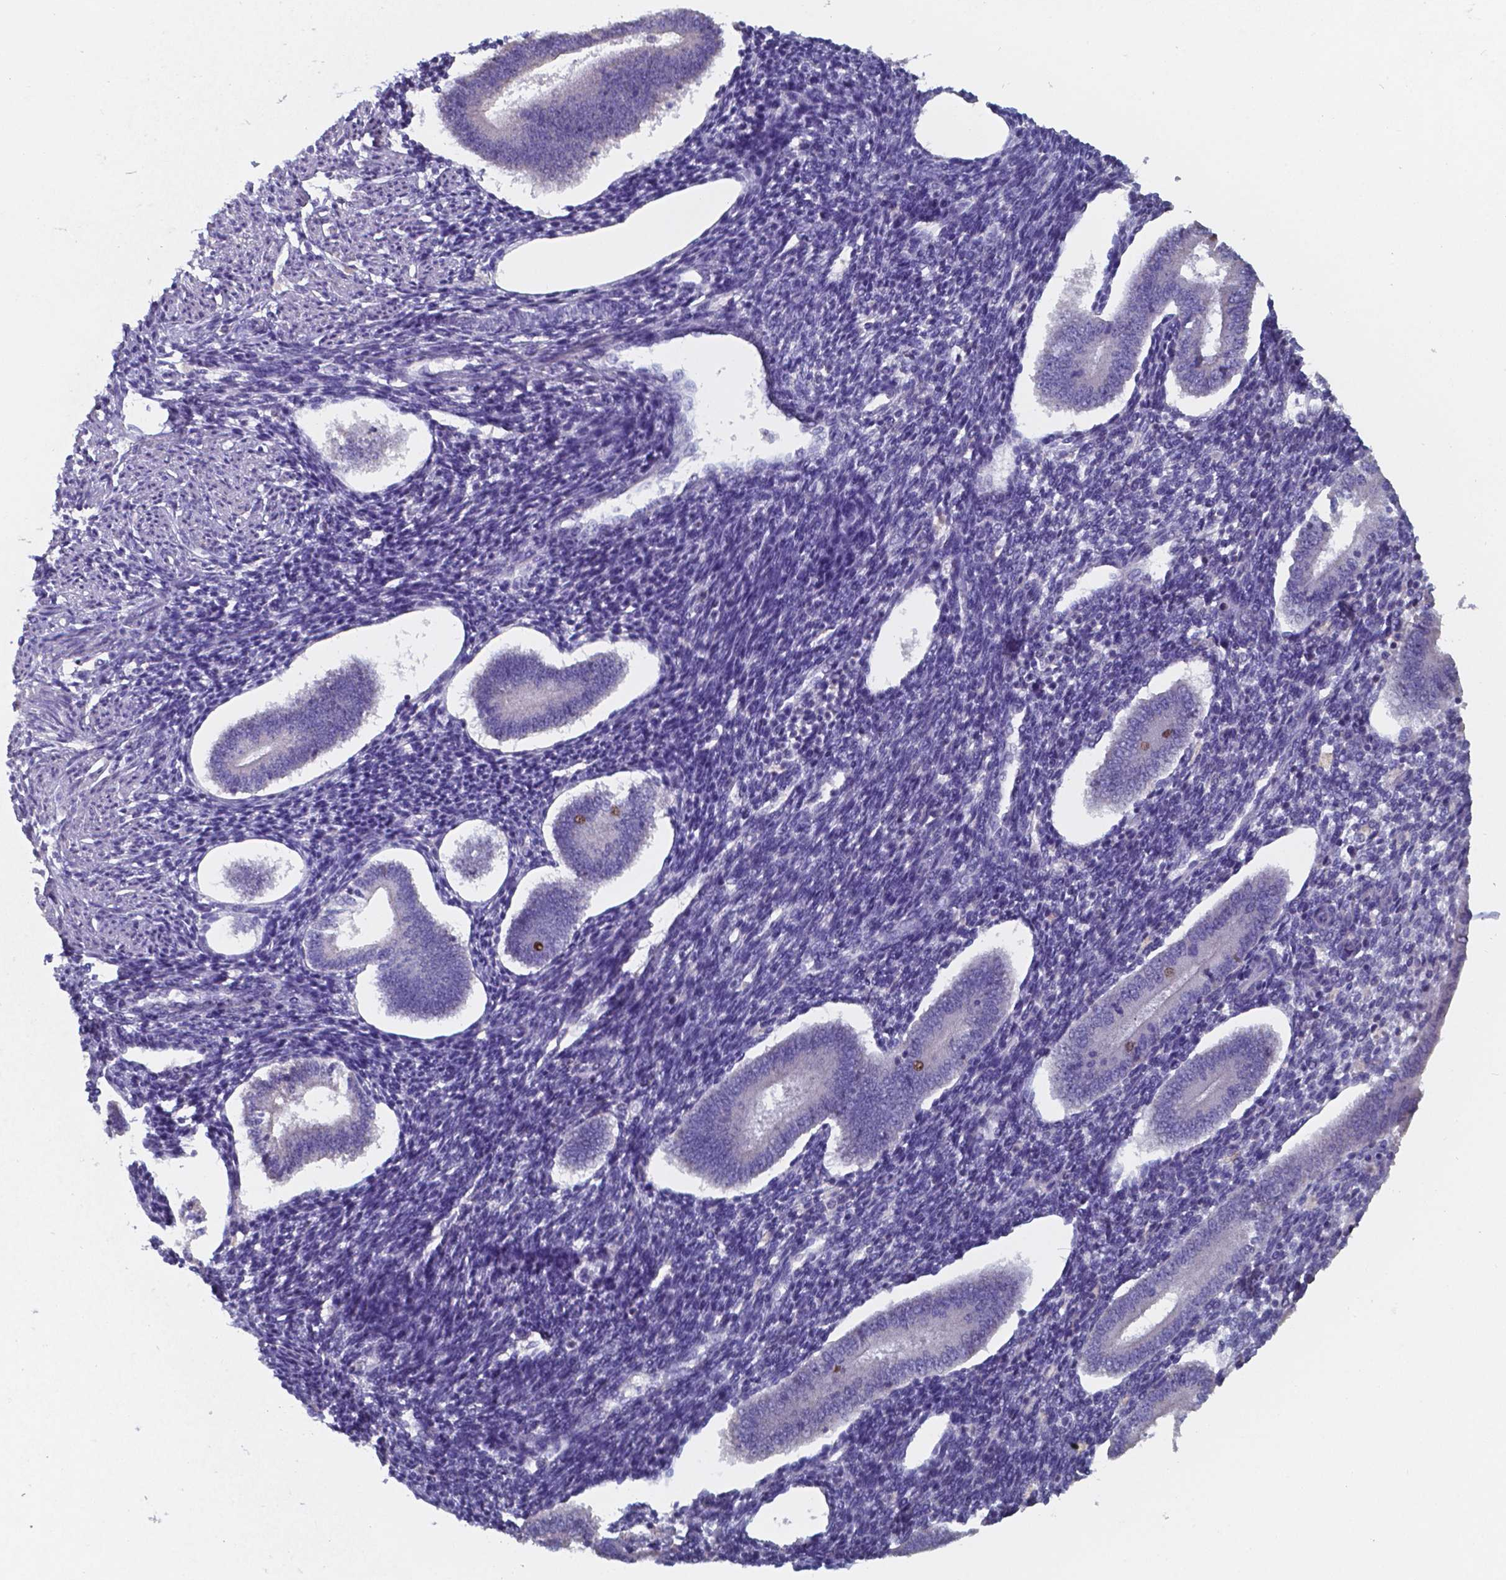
{"staining": {"intensity": "negative", "quantity": "none", "location": "none"}, "tissue": "endometrium", "cell_type": "Cells in endometrial stroma", "image_type": "normal", "snomed": [{"axis": "morphology", "description": "Normal tissue, NOS"}, {"axis": "topography", "description": "Endometrium"}], "caption": "Immunohistochemistry (IHC) image of normal endometrium: human endometrium stained with DAB shows no significant protein expression in cells in endometrial stroma.", "gene": "FOXJ1", "patient": {"sex": "female", "age": 40}}